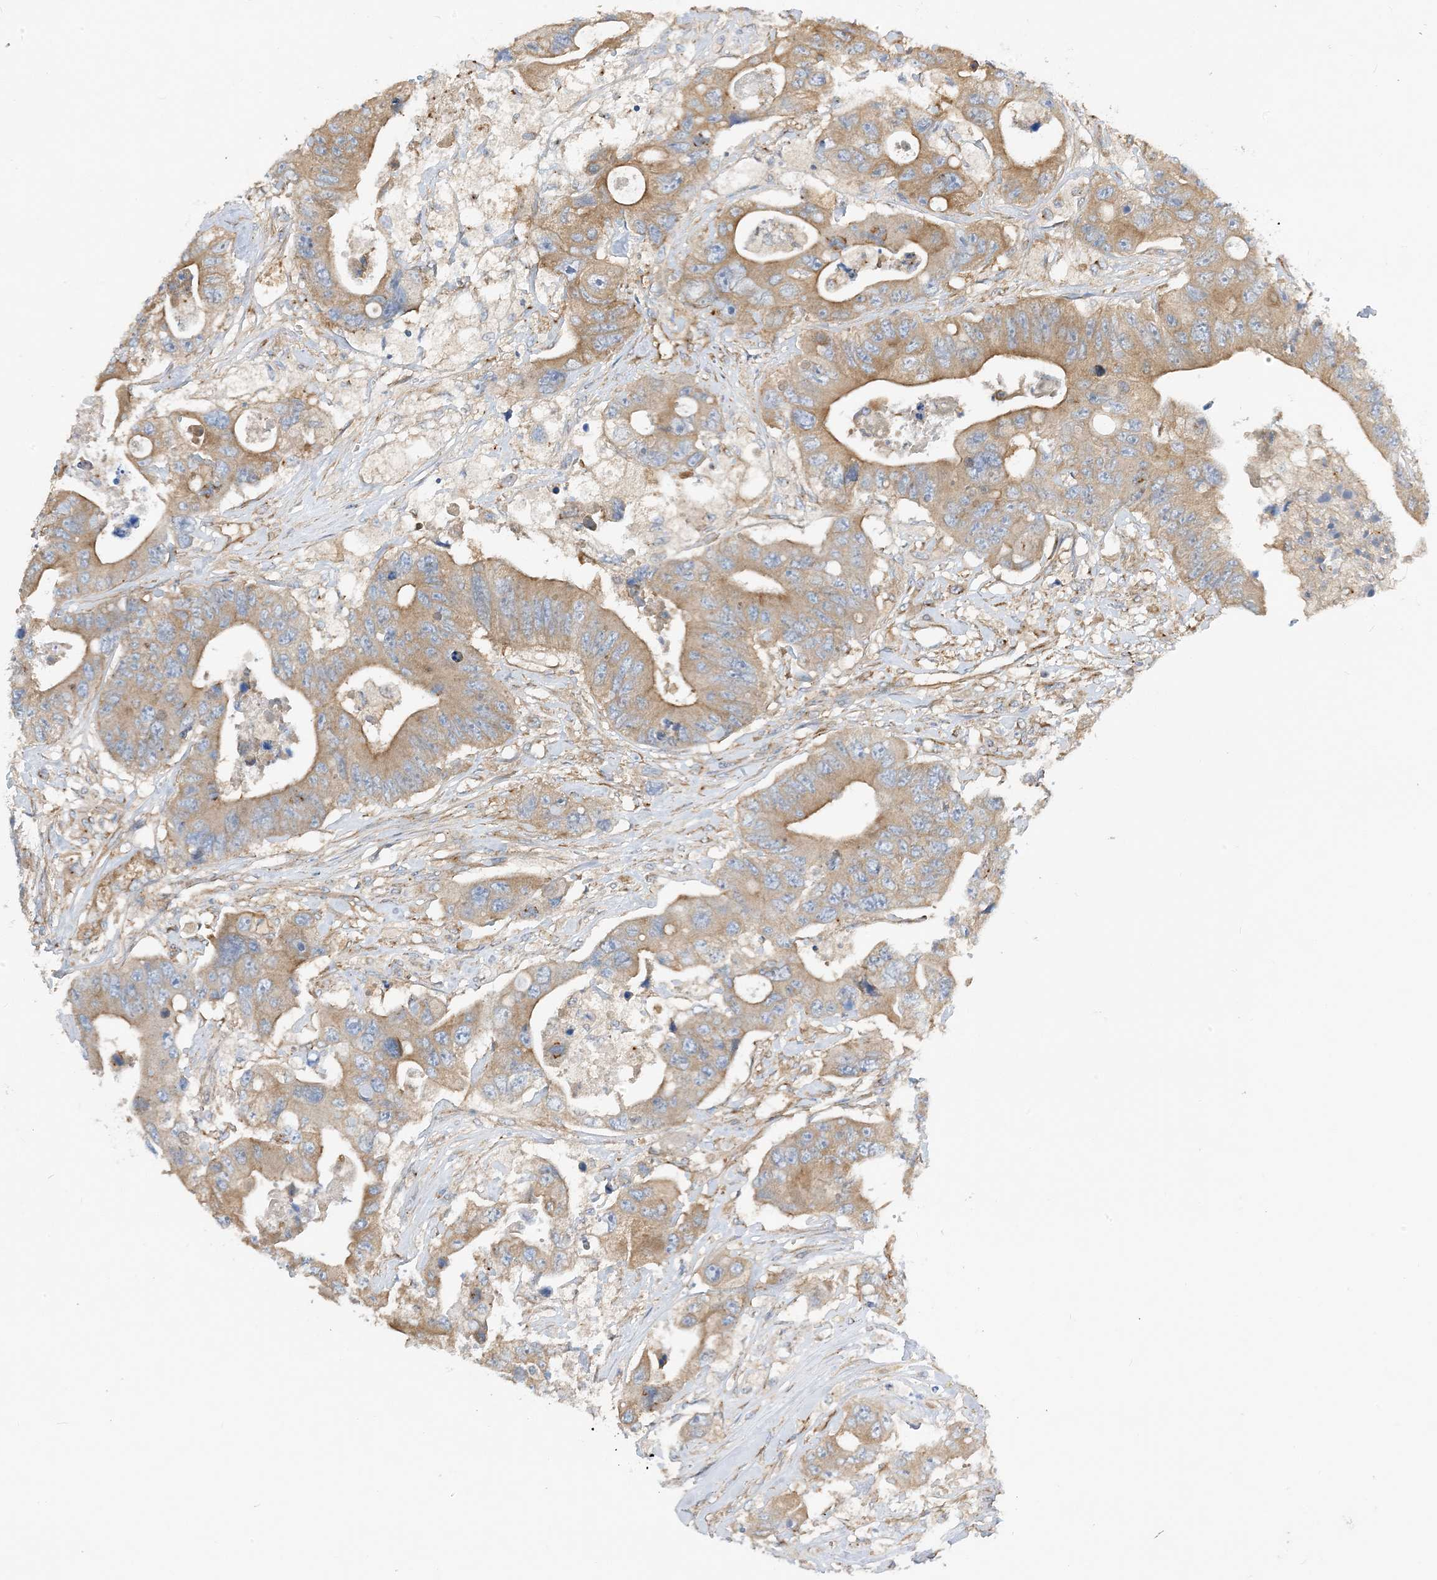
{"staining": {"intensity": "moderate", "quantity": ">75%", "location": "cytoplasmic/membranous"}, "tissue": "colorectal cancer", "cell_type": "Tumor cells", "image_type": "cancer", "snomed": [{"axis": "morphology", "description": "Adenocarcinoma, NOS"}, {"axis": "topography", "description": "Colon"}], "caption": "An immunohistochemistry (IHC) histopathology image of tumor tissue is shown. Protein staining in brown highlights moderate cytoplasmic/membranous positivity in colorectal cancer within tumor cells.", "gene": "SIDT1", "patient": {"sex": "female", "age": 46}}